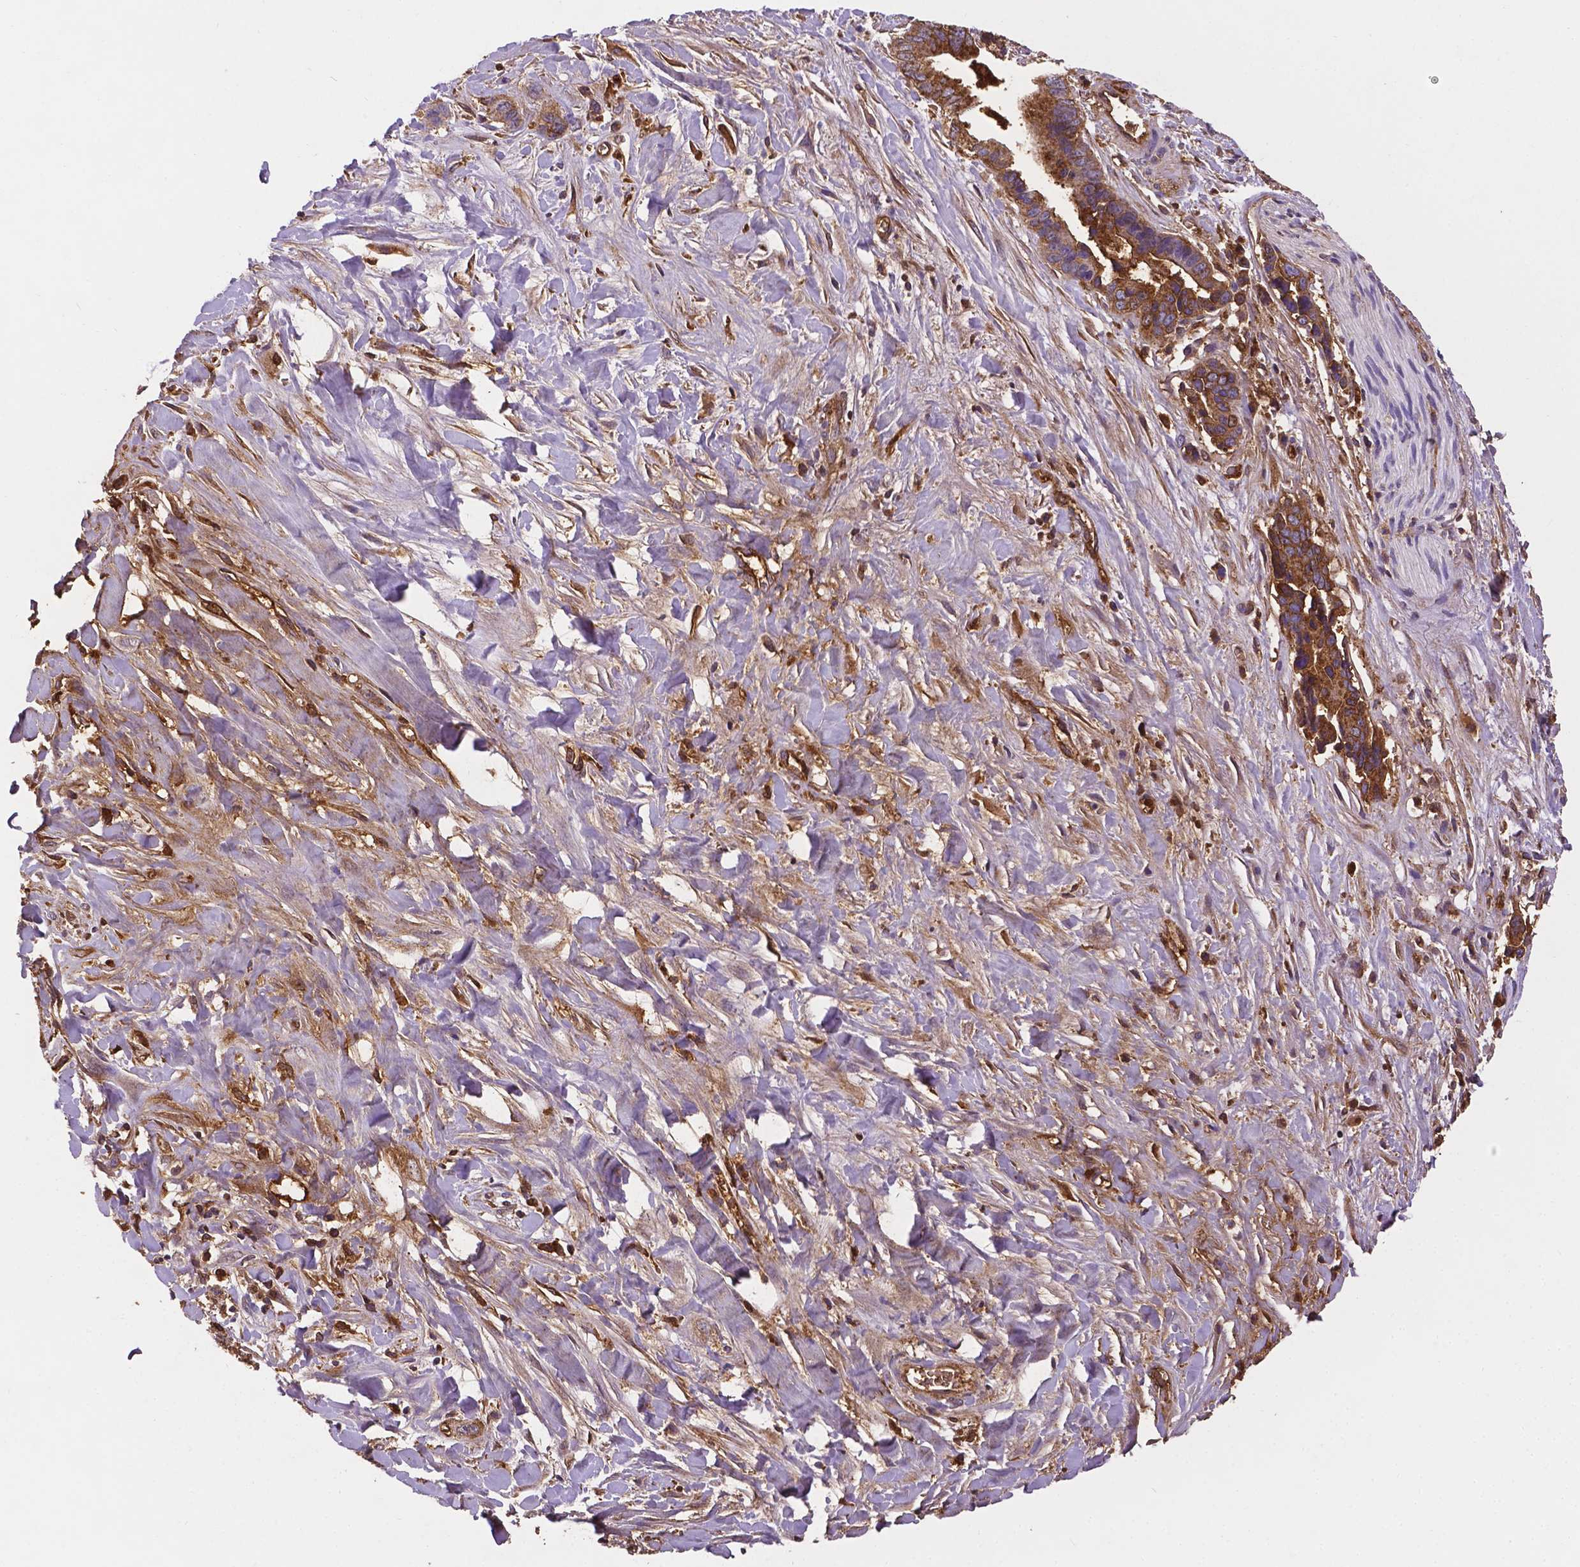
{"staining": {"intensity": "strong", "quantity": ">75%", "location": "cytoplasmic/membranous"}, "tissue": "liver cancer", "cell_type": "Tumor cells", "image_type": "cancer", "snomed": [{"axis": "morphology", "description": "Cholangiocarcinoma"}, {"axis": "topography", "description": "Liver"}], "caption": "Immunohistochemical staining of liver cholangiocarcinoma displays high levels of strong cytoplasmic/membranous expression in about >75% of tumor cells. The protein of interest is stained brown, and the nuclei are stained in blue (DAB (3,3'-diaminobenzidine) IHC with brightfield microscopy, high magnification).", "gene": "APOE", "patient": {"sex": "female", "age": 79}}